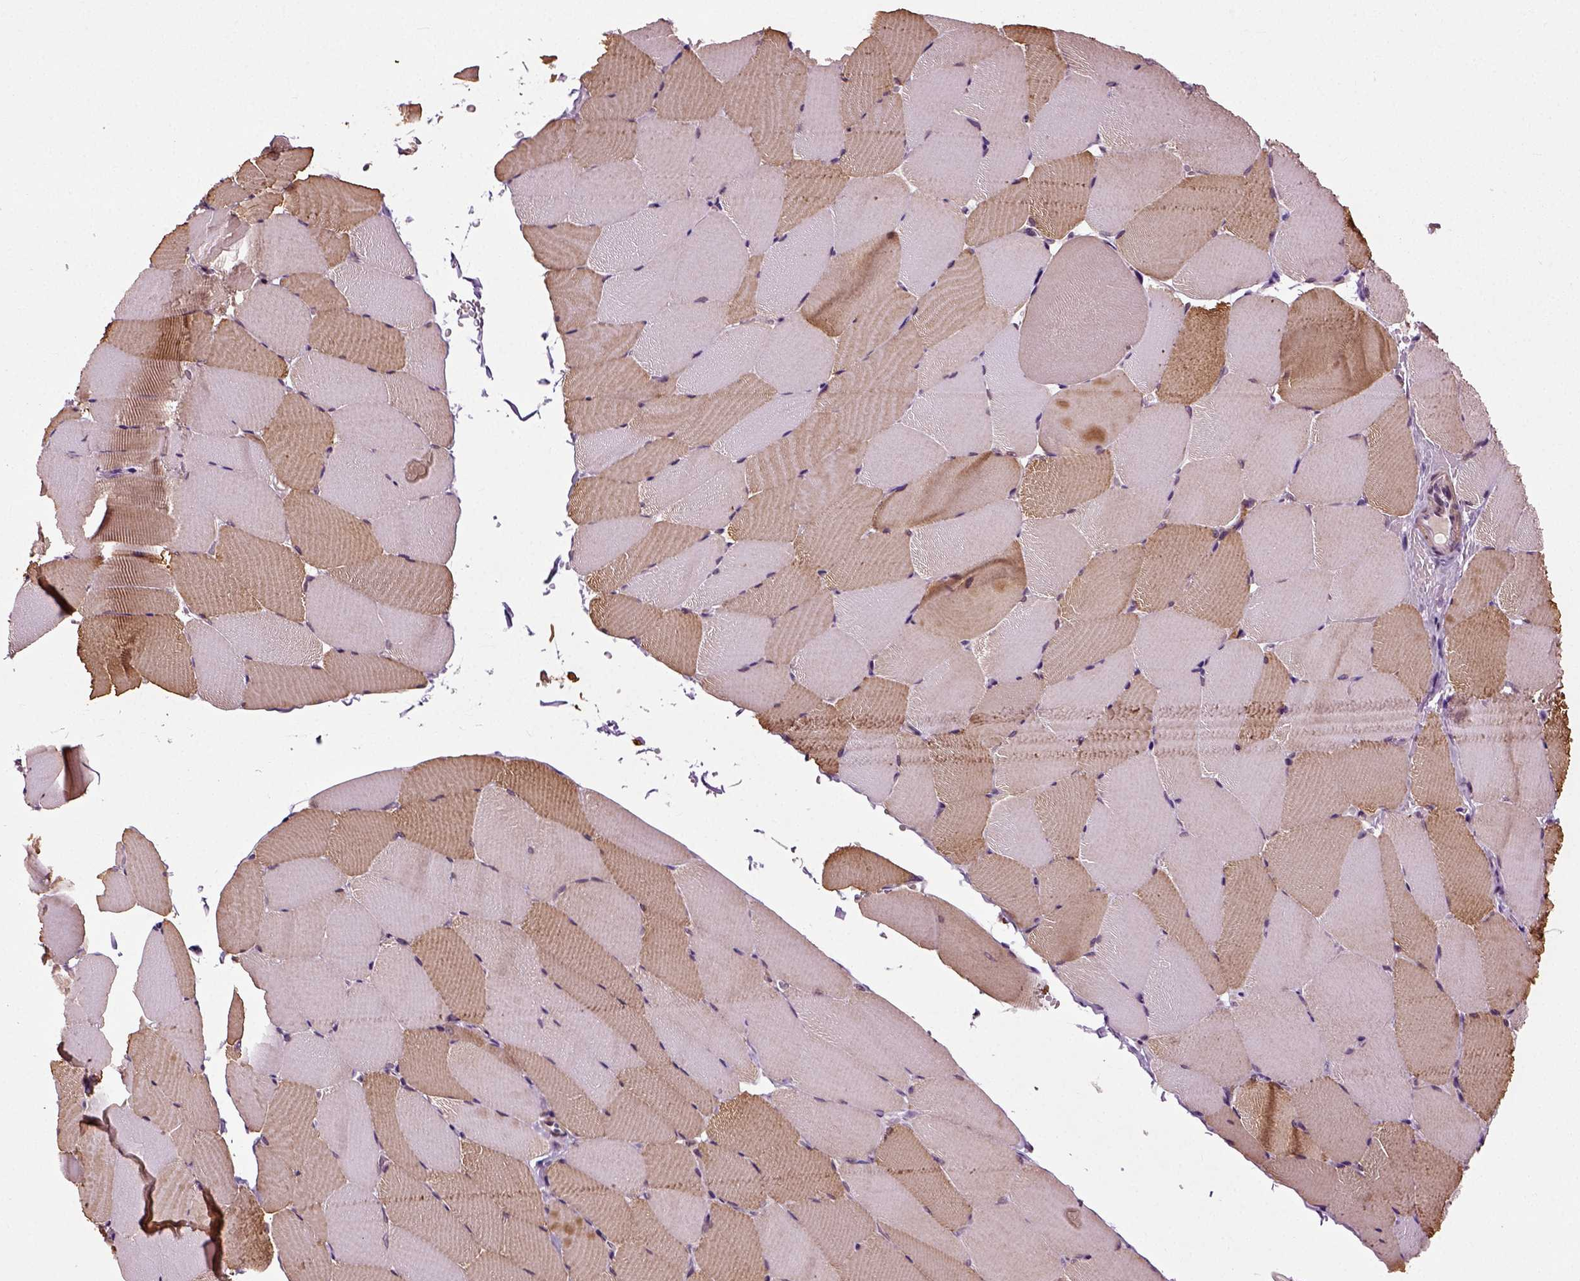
{"staining": {"intensity": "moderate", "quantity": ">75%", "location": "cytoplasmic/membranous"}, "tissue": "skeletal muscle", "cell_type": "Myocytes", "image_type": "normal", "snomed": [{"axis": "morphology", "description": "Normal tissue, NOS"}, {"axis": "topography", "description": "Skeletal muscle"}], "caption": "IHC micrograph of unremarkable human skeletal muscle stained for a protein (brown), which reveals medium levels of moderate cytoplasmic/membranous staining in about >75% of myocytes.", "gene": "KNSTRN", "patient": {"sex": "female", "age": 37}}